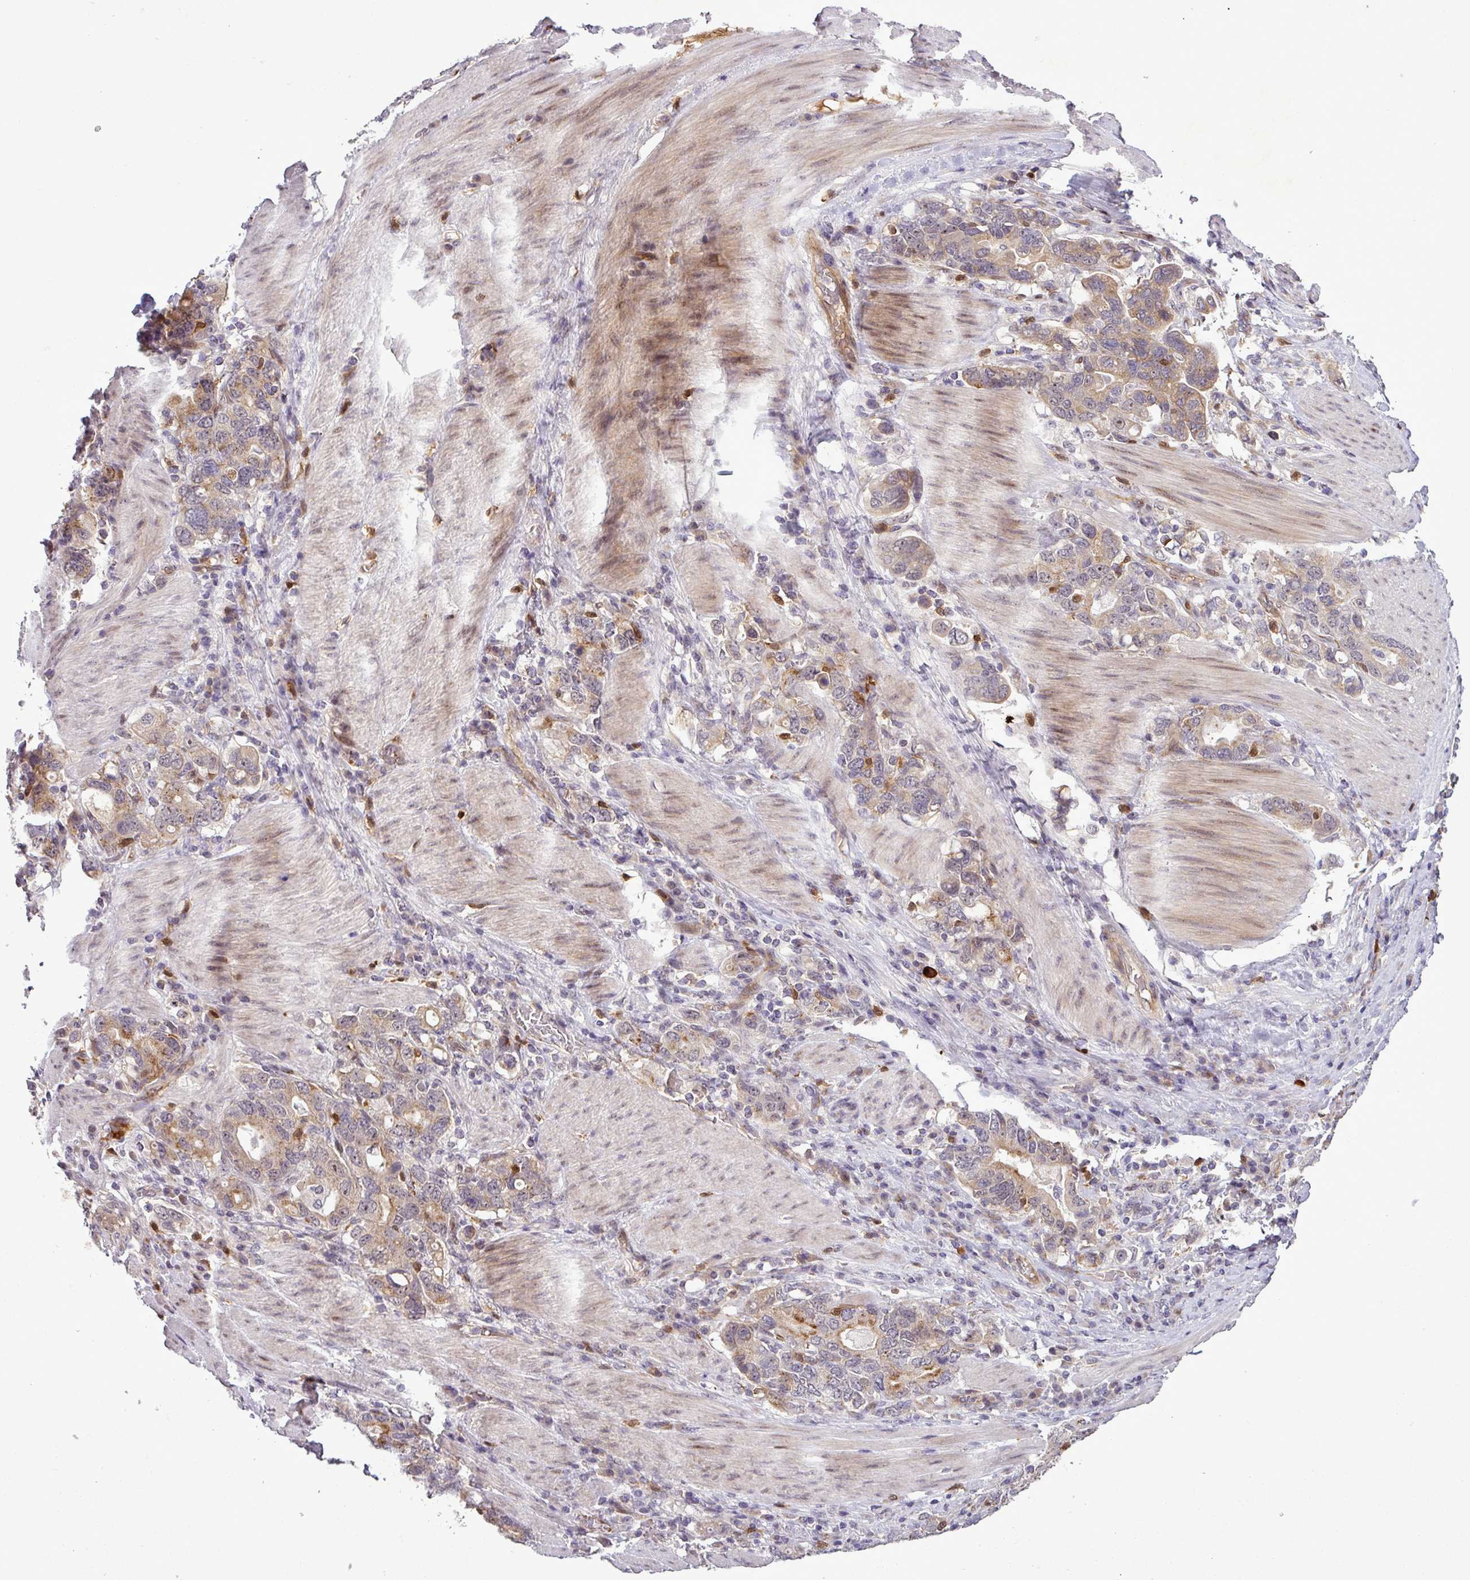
{"staining": {"intensity": "moderate", "quantity": "<25%", "location": "cytoplasmic/membranous"}, "tissue": "stomach cancer", "cell_type": "Tumor cells", "image_type": "cancer", "snomed": [{"axis": "morphology", "description": "Adenocarcinoma, NOS"}, {"axis": "topography", "description": "Stomach, upper"}, {"axis": "topography", "description": "Stomach"}], "caption": "An IHC histopathology image of neoplastic tissue is shown. Protein staining in brown labels moderate cytoplasmic/membranous positivity in adenocarcinoma (stomach) within tumor cells.", "gene": "PCDH1", "patient": {"sex": "male", "age": 62}}